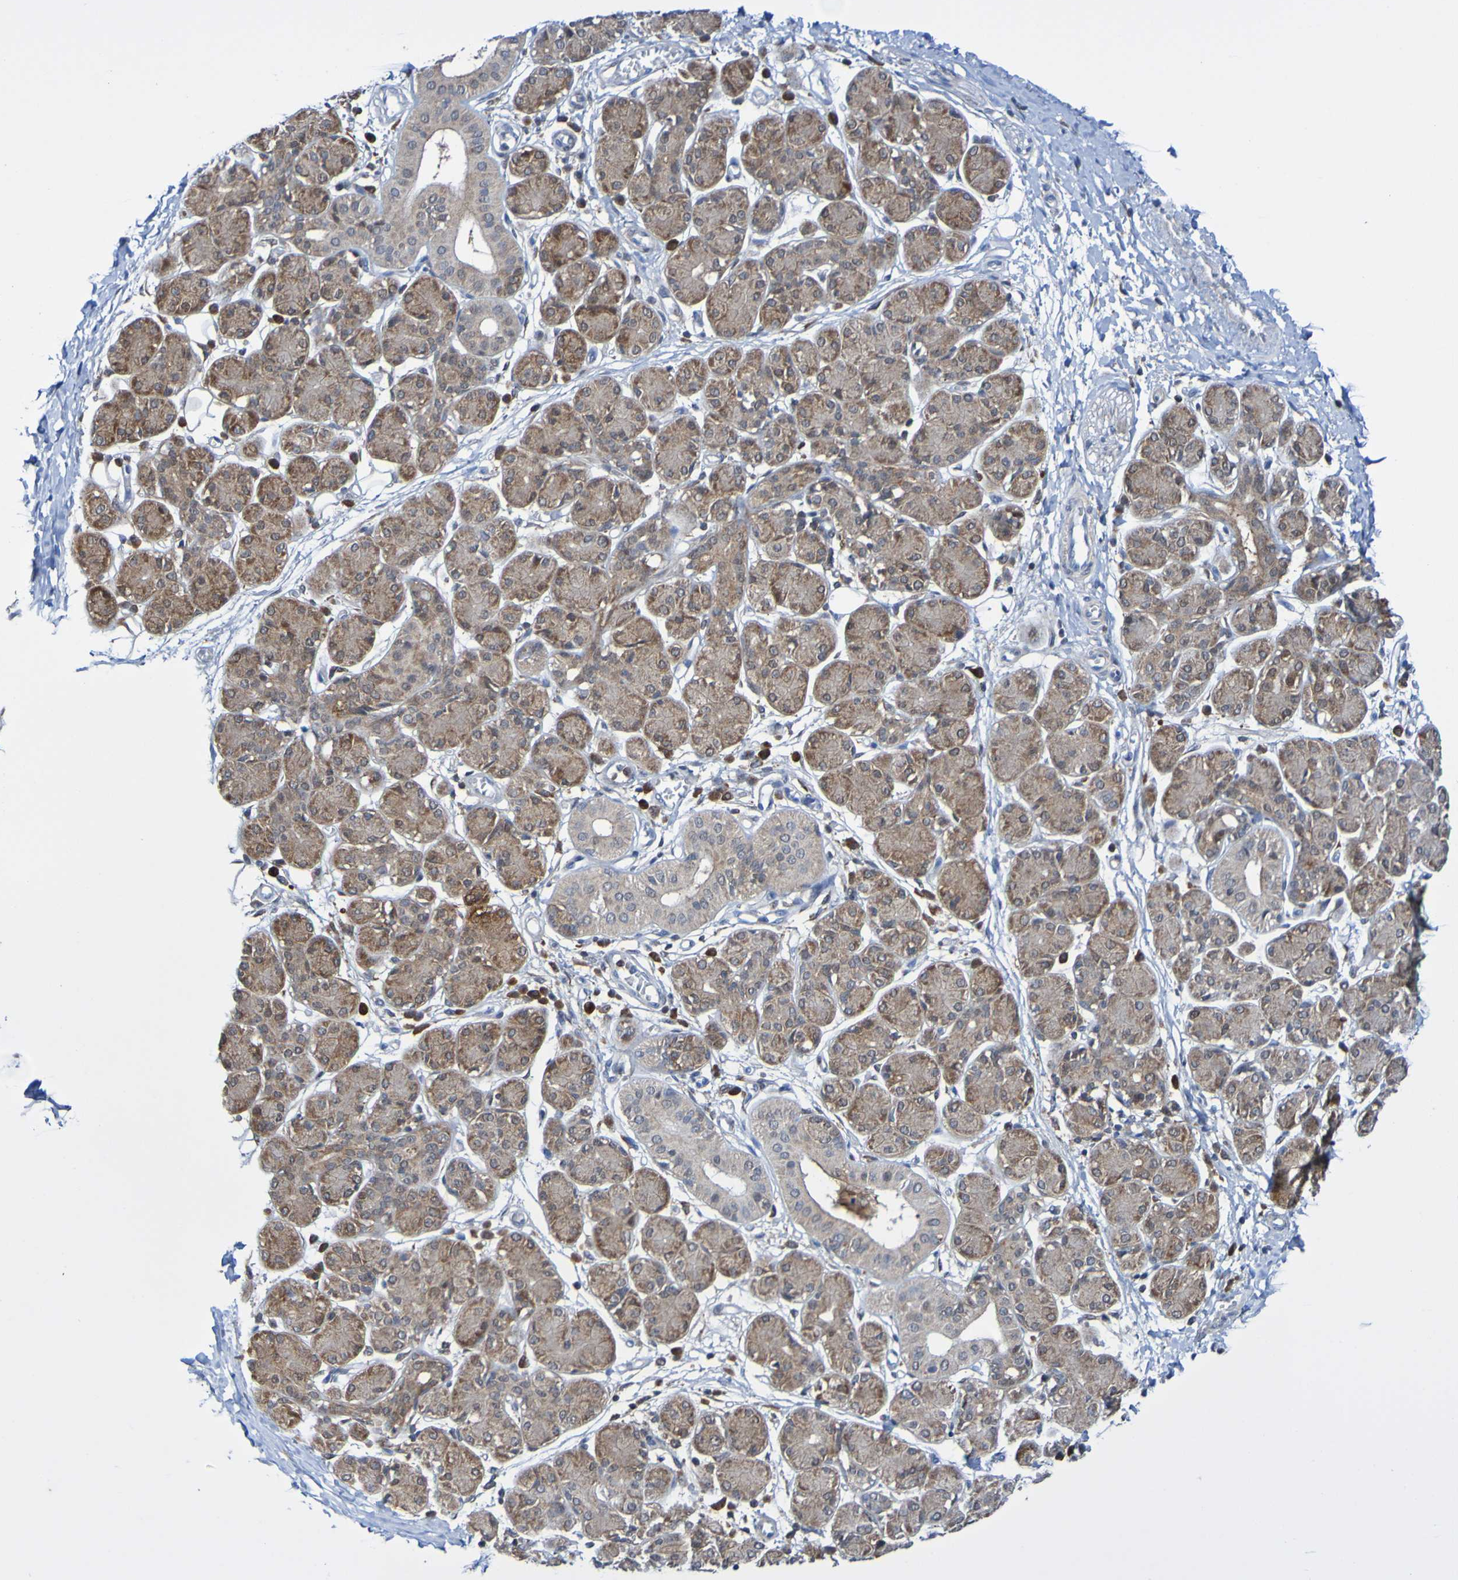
{"staining": {"intensity": "moderate", "quantity": ">75%", "location": "cytoplasmic/membranous"}, "tissue": "salivary gland", "cell_type": "Glandular cells", "image_type": "normal", "snomed": [{"axis": "morphology", "description": "Normal tissue, NOS"}, {"axis": "morphology", "description": "Inflammation, NOS"}, {"axis": "topography", "description": "Lymph node"}, {"axis": "topography", "description": "Salivary gland"}], "caption": "This is a histology image of immunohistochemistry (IHC) staining of benign salivary gland, which shows moderate staining in the cytoplasmic/membranous of glandular cells.", "gene": "ATIC", "patient": {"sex": "male", "age": 3}}